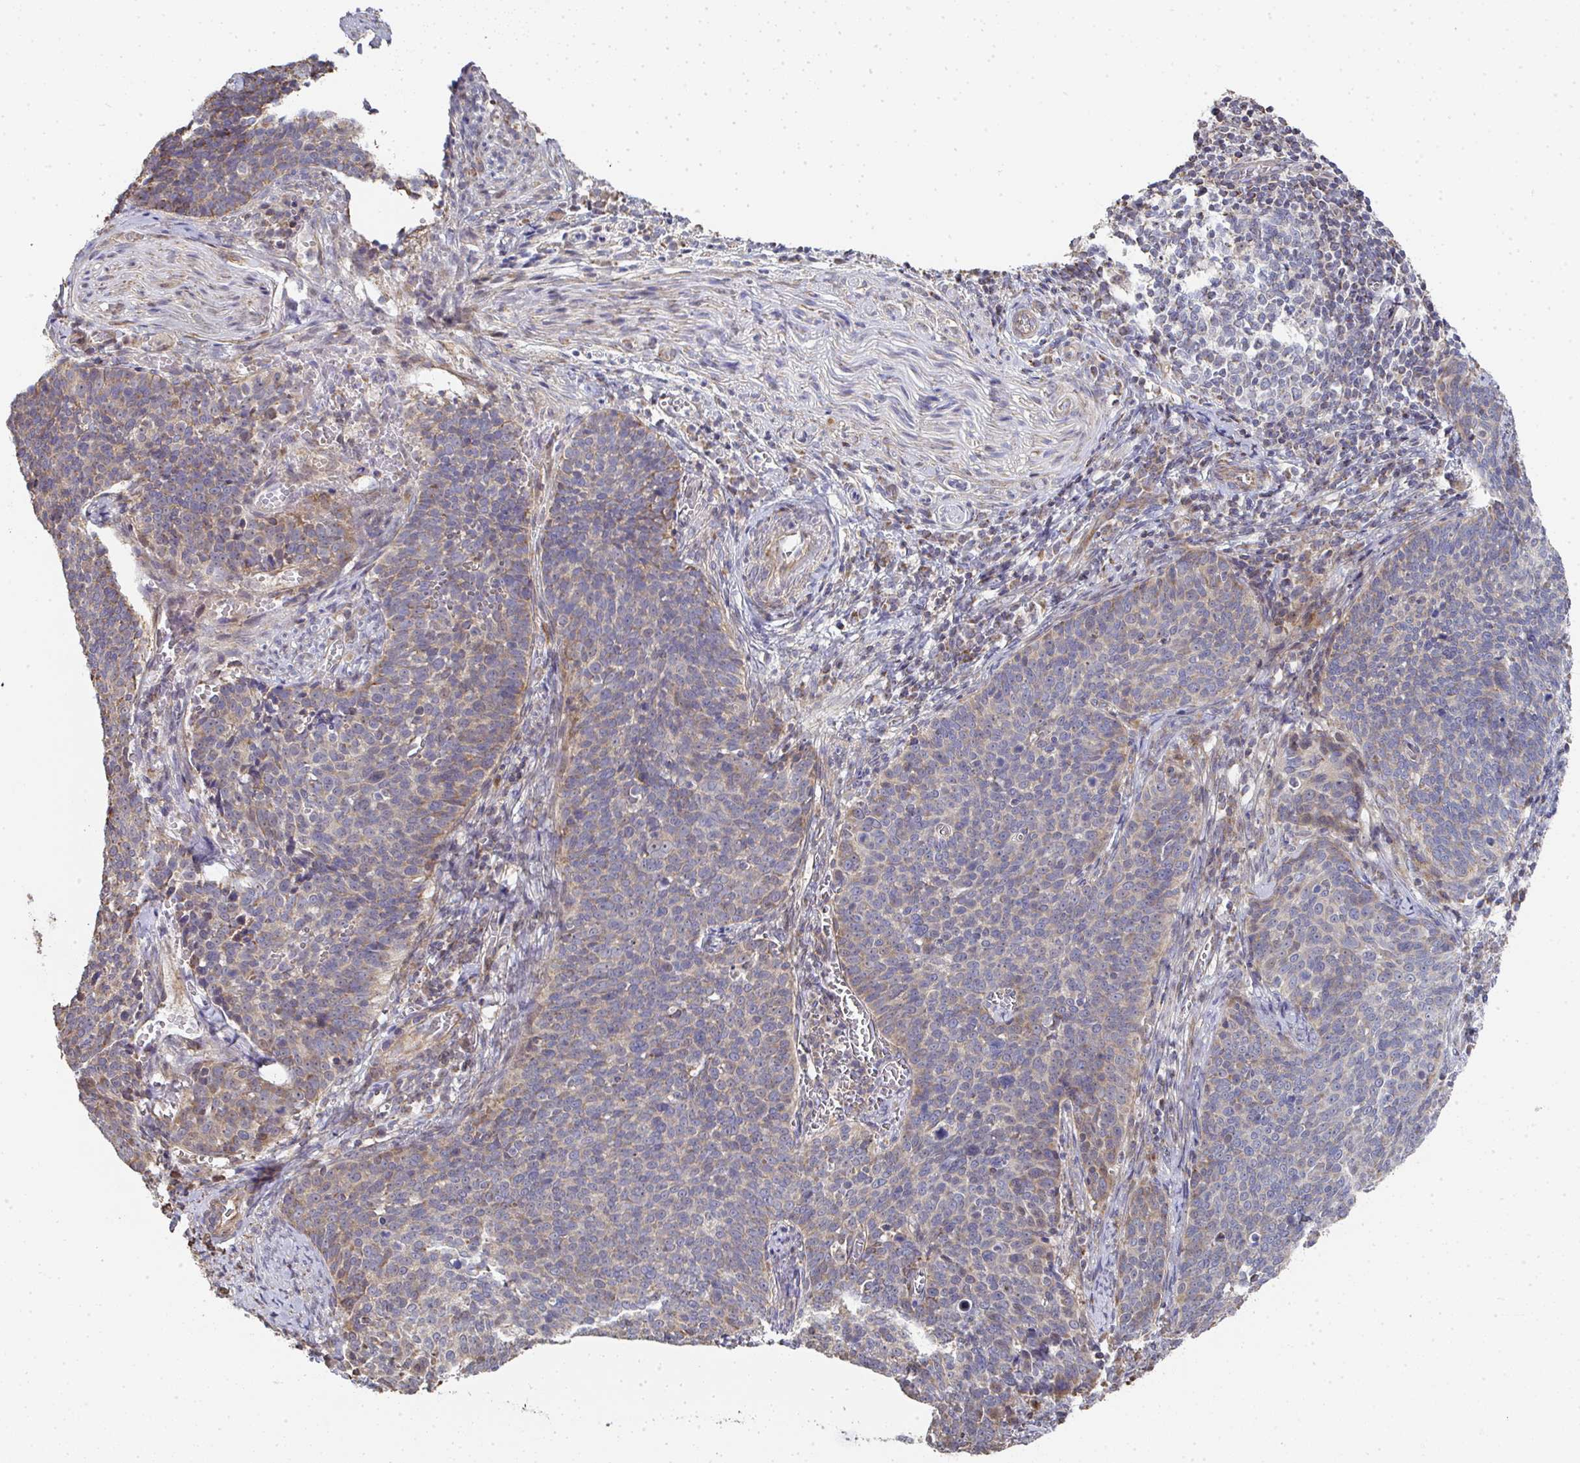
{"staining": {"intensity": "weak", "quantity": "<25%", "location": "cytoplasmic/membranous"}, "tissue": "cervical cancer", "cell_type": "Tumor cells", "image_type": "cancer", "snomed": [{"axis": "morphology", "description": "Normal tissue, NOS"}, {"axis": "morphology", "description": "Squamous cell carcinoma, NOS"}, {"axis": "topography", "description": "Cervix"}], "caption": "An image of cervical cancer (squamous cell carcinoma) stained for a protein demonstrates no brown staining in tumor cells.", "gene": "AGTPBP1", "patient": {"sex": "female", "age": 39}}